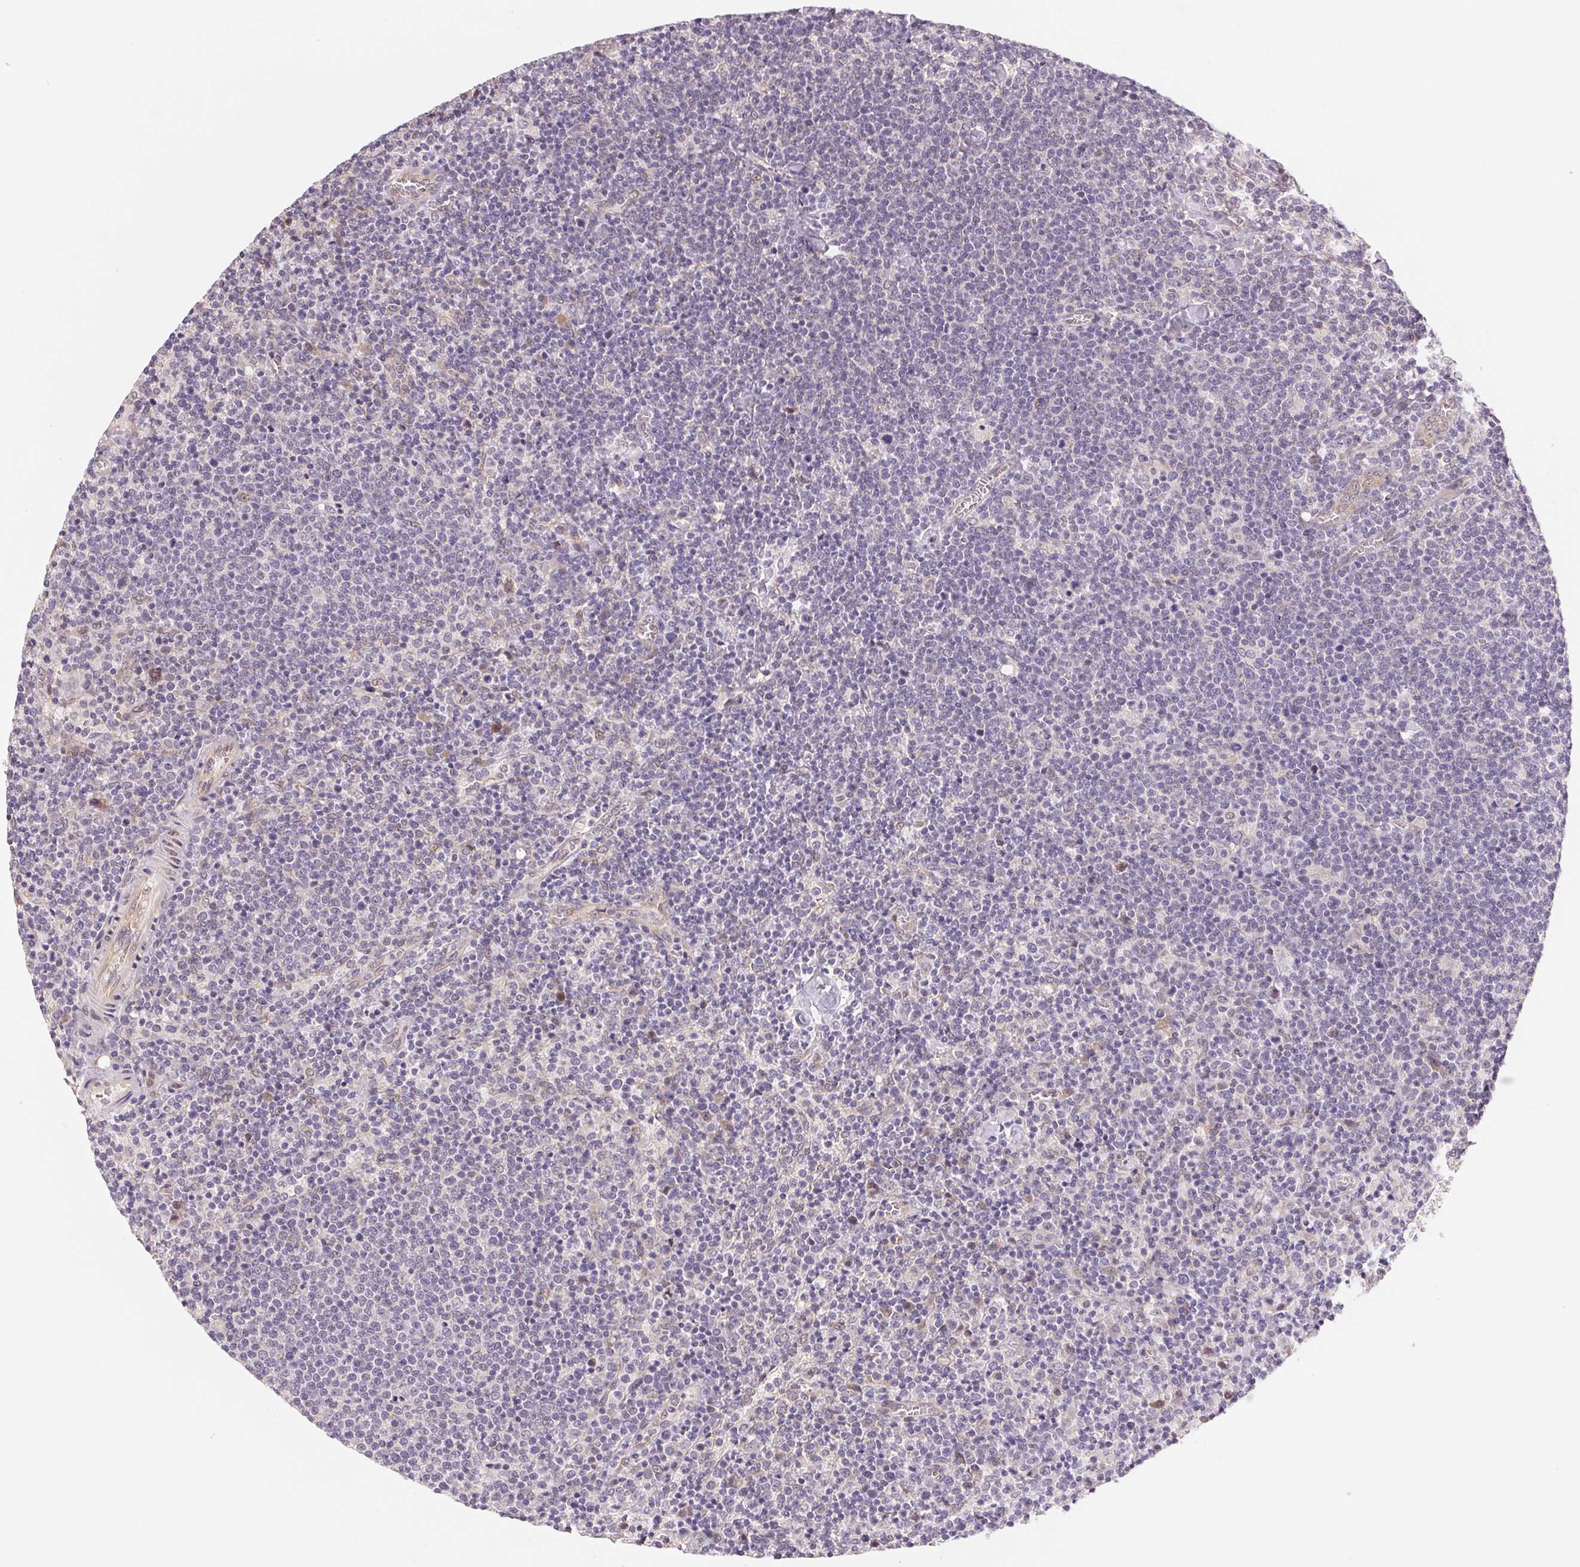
{"staining": {"intensity": "negative", "quantity": "none", "location": "none"}, "tissue": "lymphoma", "cell_type": "Tumor cells", "image_type": "cancer", "snomed": [{"axis": "morphology", "description": "Malignant lymphoma, non-Hodgkin's type, High grade"}, {"axis": "topography", "description": "Lymph node"}], "caption": "An IHC histopathology image of lymphoma is shown. There is no staining in tumor cells of lymphoma. (DAB IHC, high magnification).", "gene": "EI24", "patient": {"sex": "male", "age": 61}}